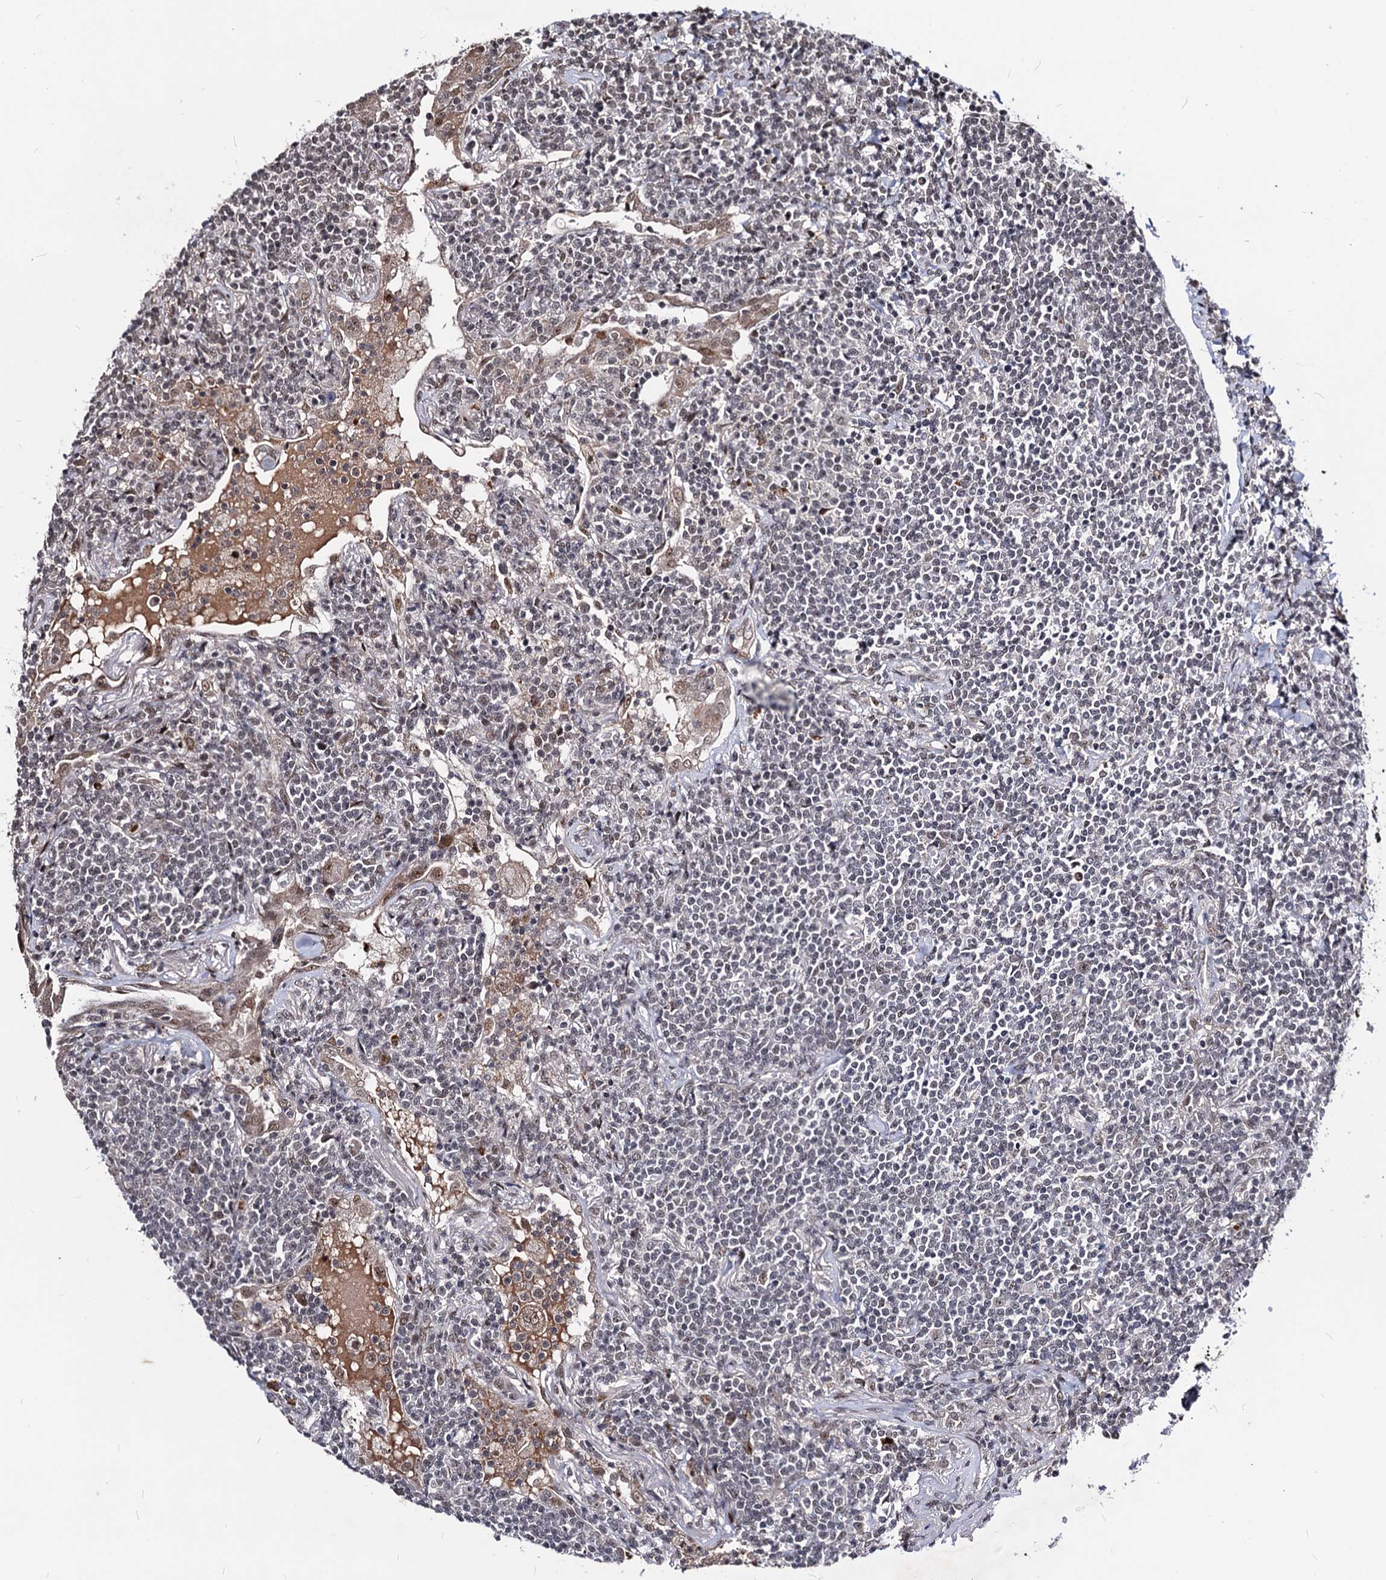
{"staining": {"intensity": "negative", "quantity": "none", "location": "none"}, "tissue": "lymphoma", "cell_type": "Tumor cells", "image_type": "cancer", "snomed": [{"axis": "morphology", "description": "Malignant lymphoma, non-Hodgkin's type, Low grade"}, {"axis": "topography", "description": "Lung"}], "caption": "The histopathology image exhibits no staining of tumor cells in lymphoma.", "gene": "SFSWAP", "patient": {"sex": "female", "age": 71}}